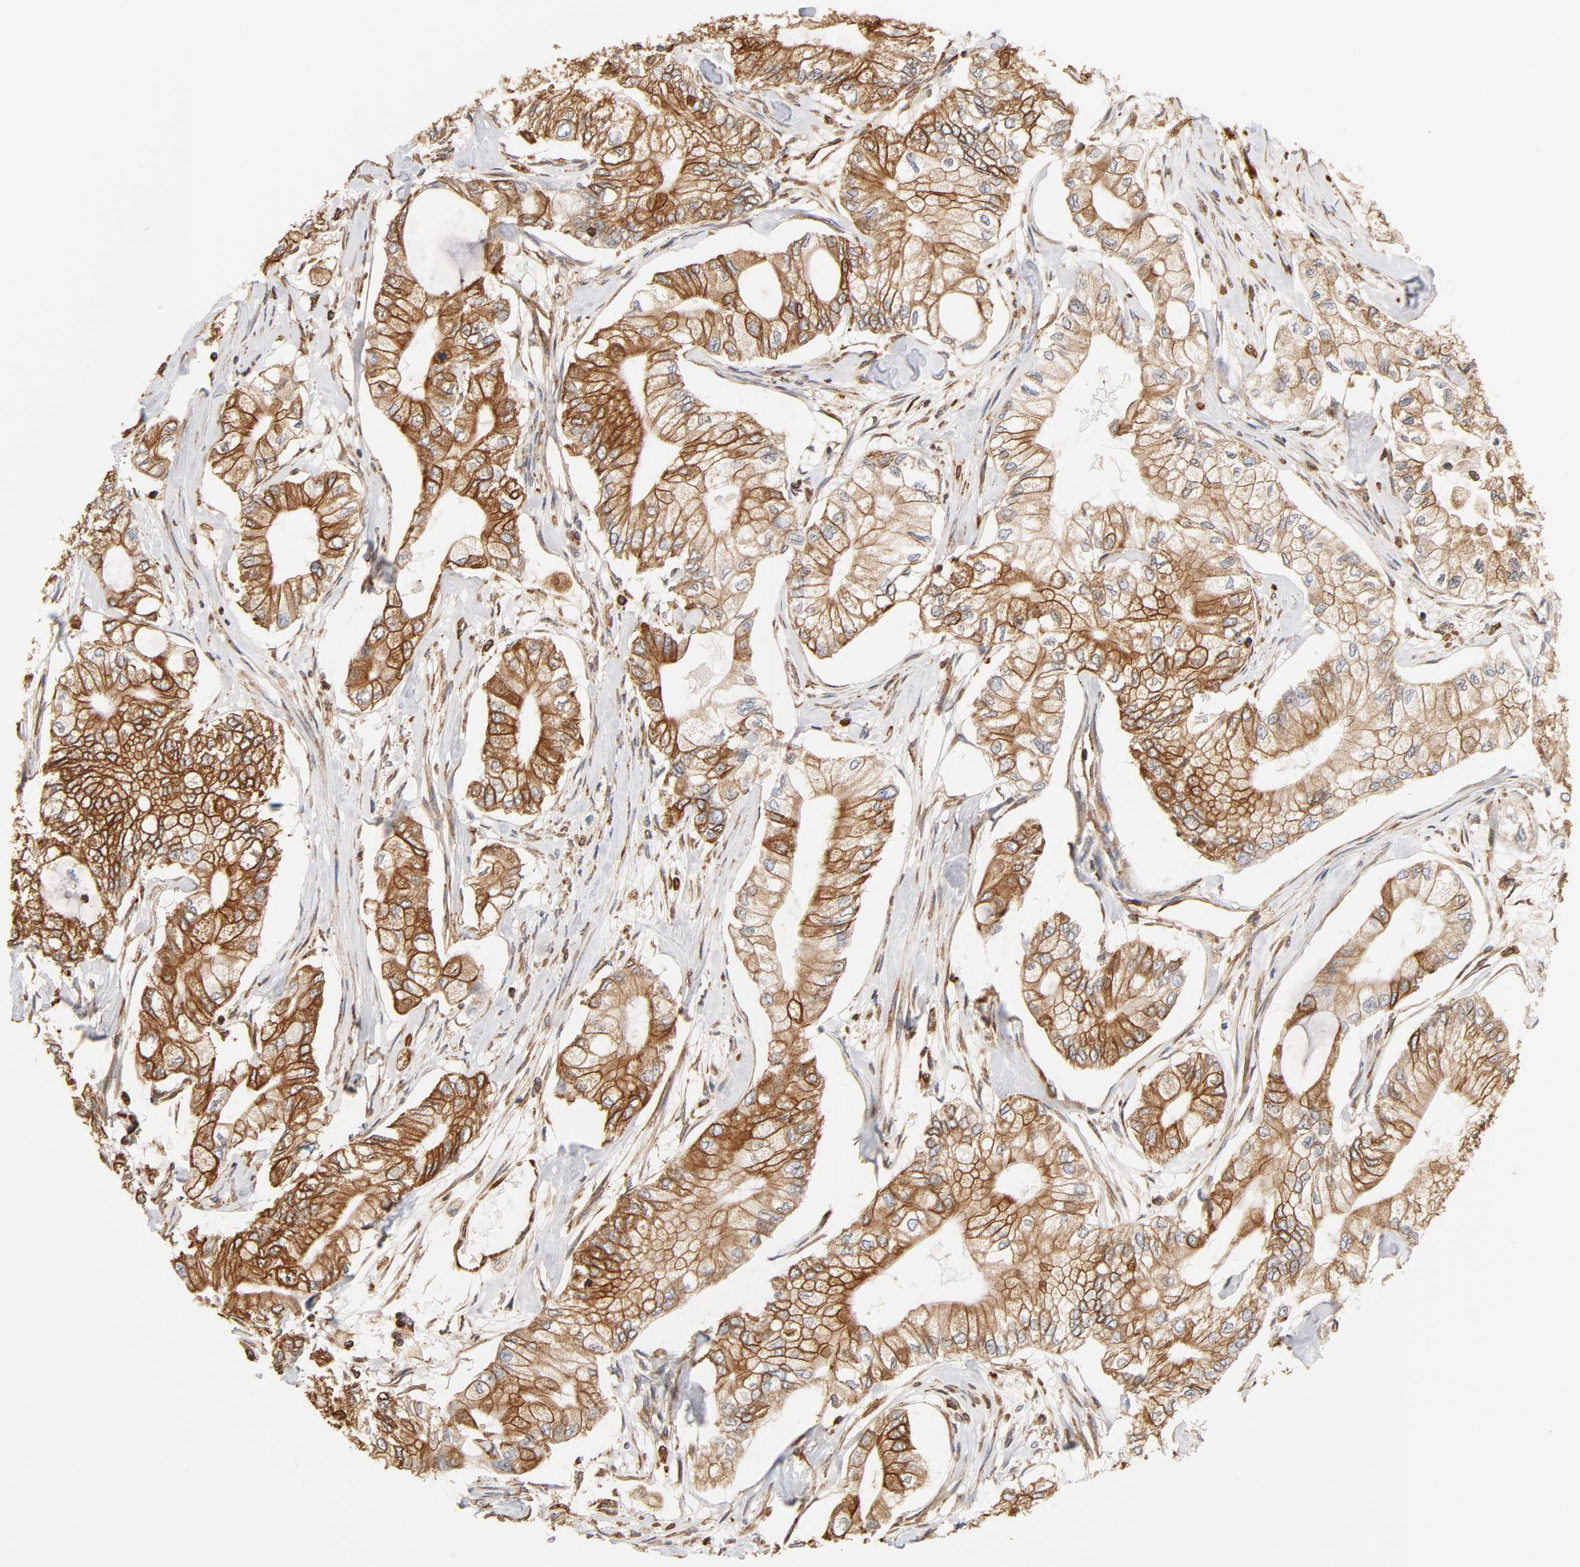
{"staining": {"intensity": "strong", "quantity": ">75%", "location": "cytoplasmic/membranous"}, "tissue": "pancreatic cancer", "cell_type": "Tumor cells", "image_type": "cancer", "snomed": [{"axis": "morphology", "description": "Adenocarcinoma, NOS"}, {"axis": "topography", "description": "Pancreas"}], "caption": "Immunohistochemical staining of human pancreatic cancer (adenocarcinoma) displays high levels of strong cytoplasmic/membranous protein expression in about >75% of tumor cells. The protein of interest is shown in brown color, while the nuclei are stained blue.", "gene": "BCAP31", "patient": {"sex": "male", "age": 79}}